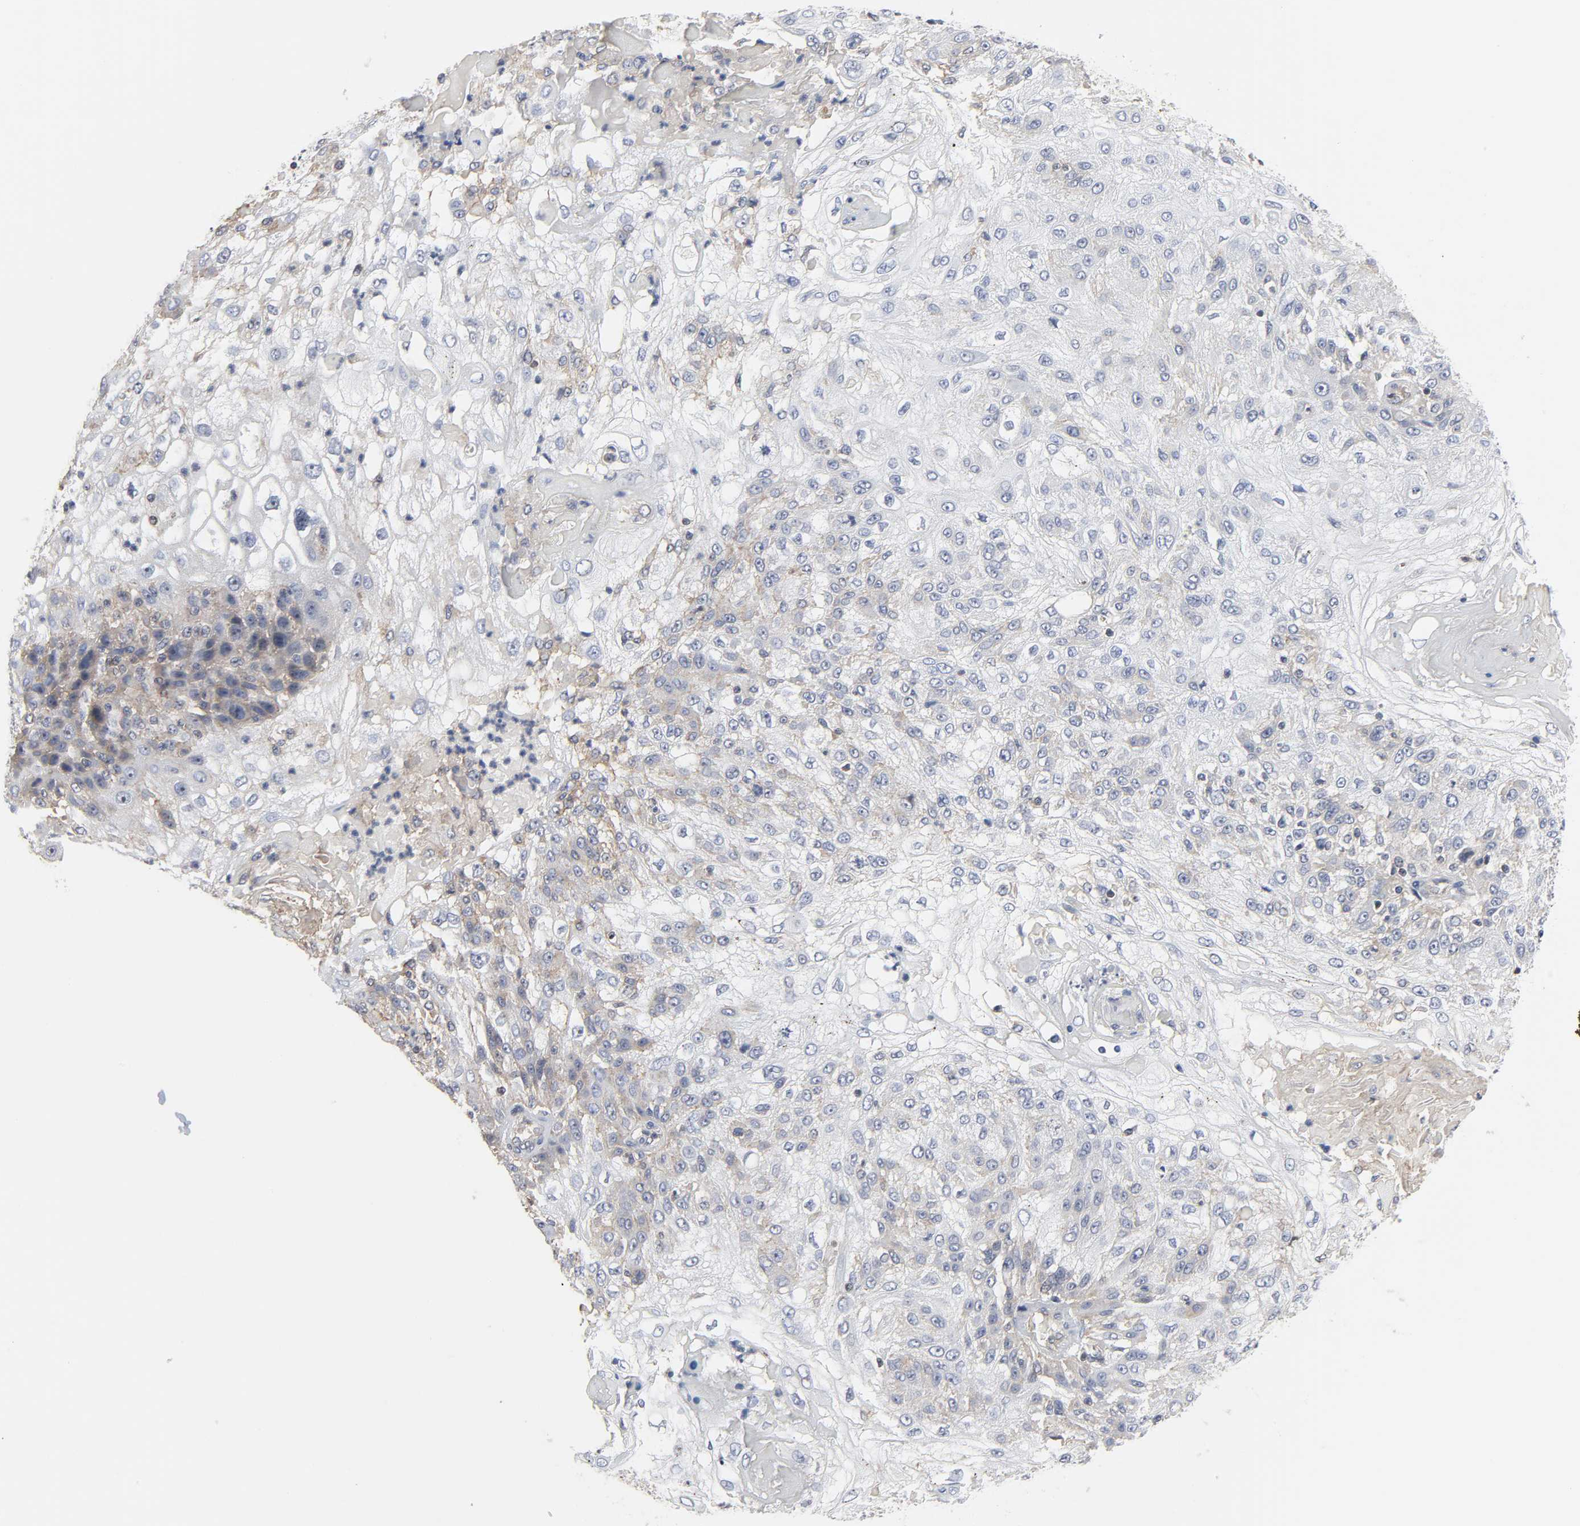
{"staining": {"intensity": "weak", "quantity": "<25%", "location": "cytoplasmic/membranous"}, "tissue": "skin cancer", "cell_type": "Tumor cells", "image_type": "cancer", "snomed": [{"axis": "morphology", "description": "Normal tissue, NOS"}, {"axis": "morphology", "description": "Squamous cell carcinoma, NOS"}, {"axis": "topography", "description": "Skin"}], "caption": "IHC photomicrograph of human skin cancer stained for a protein (brown), which reveals no staining in tumor cells. (DAB (3,3'-diaminobenzidine) immunohistochemistry visualized using brightfield microscopy, high magnification).", "gene": "DDX10", "patient": {"sex": "female", "age": 83}}